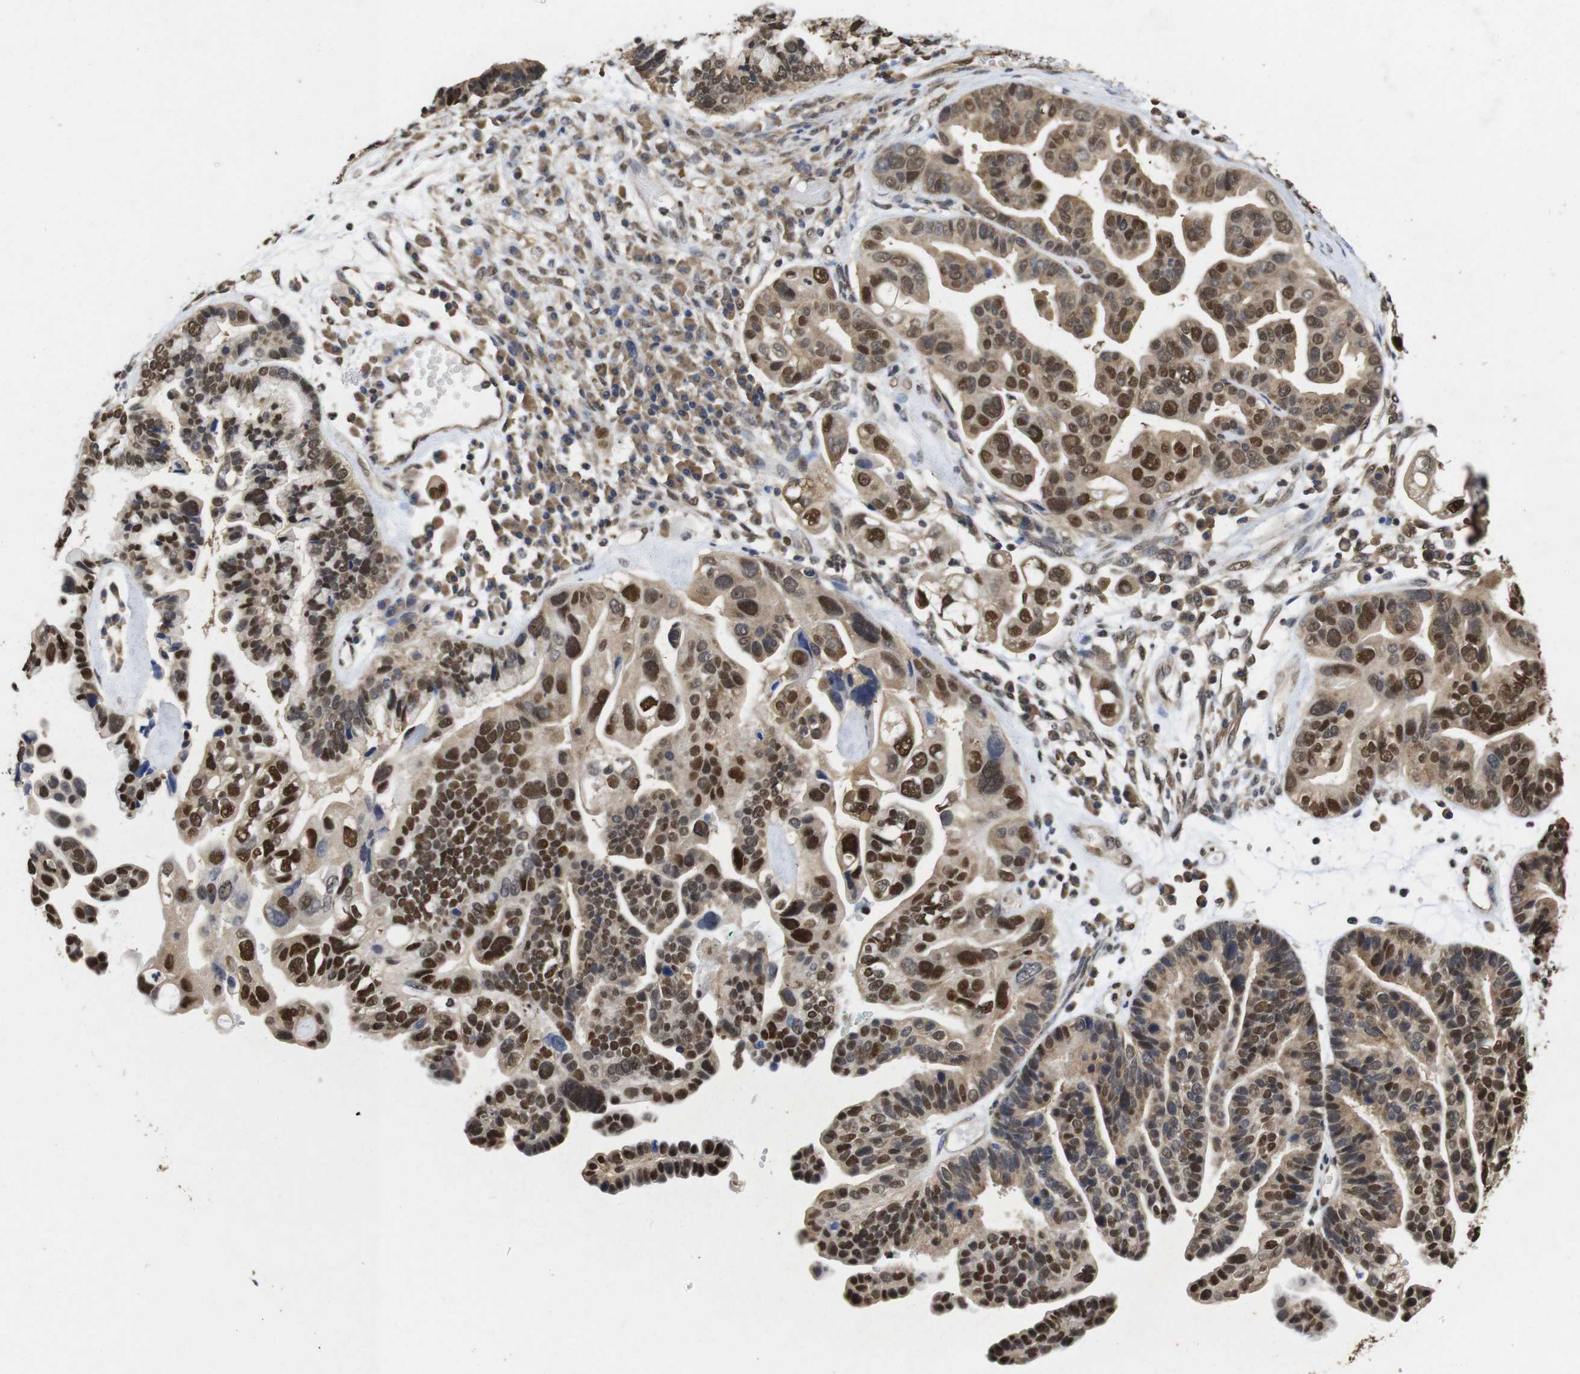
{"staining": {"intensity": "strong", "quantity": ">75%", "location": "cytoplasmic/membranous,nuclear"}, "tissue": "ovarian cancer", "cell_type": "Tumor cells", "image_type": "cancer", "snomed": [{"axis": "morphology", "description": "Cystadenocarcinoma, serous, NOS"}, {"axis": "topography", "description": "Ovary"}], "caption": "Protein positivity by immunohistochemistry demonstrates strong cytoplasmic/membranous and nuclear staining in about >75% of tumor cells in ovarian cancer (serous cystadenocarcinoma). The staining was performed using DAB (3,3'-diaminobenzidine), with brown indicating positive protein expression. Nuclei are stained blue with hematoxylin.", "gene": "SUMO3", "patient": {"sex": "female", "age": 56}}